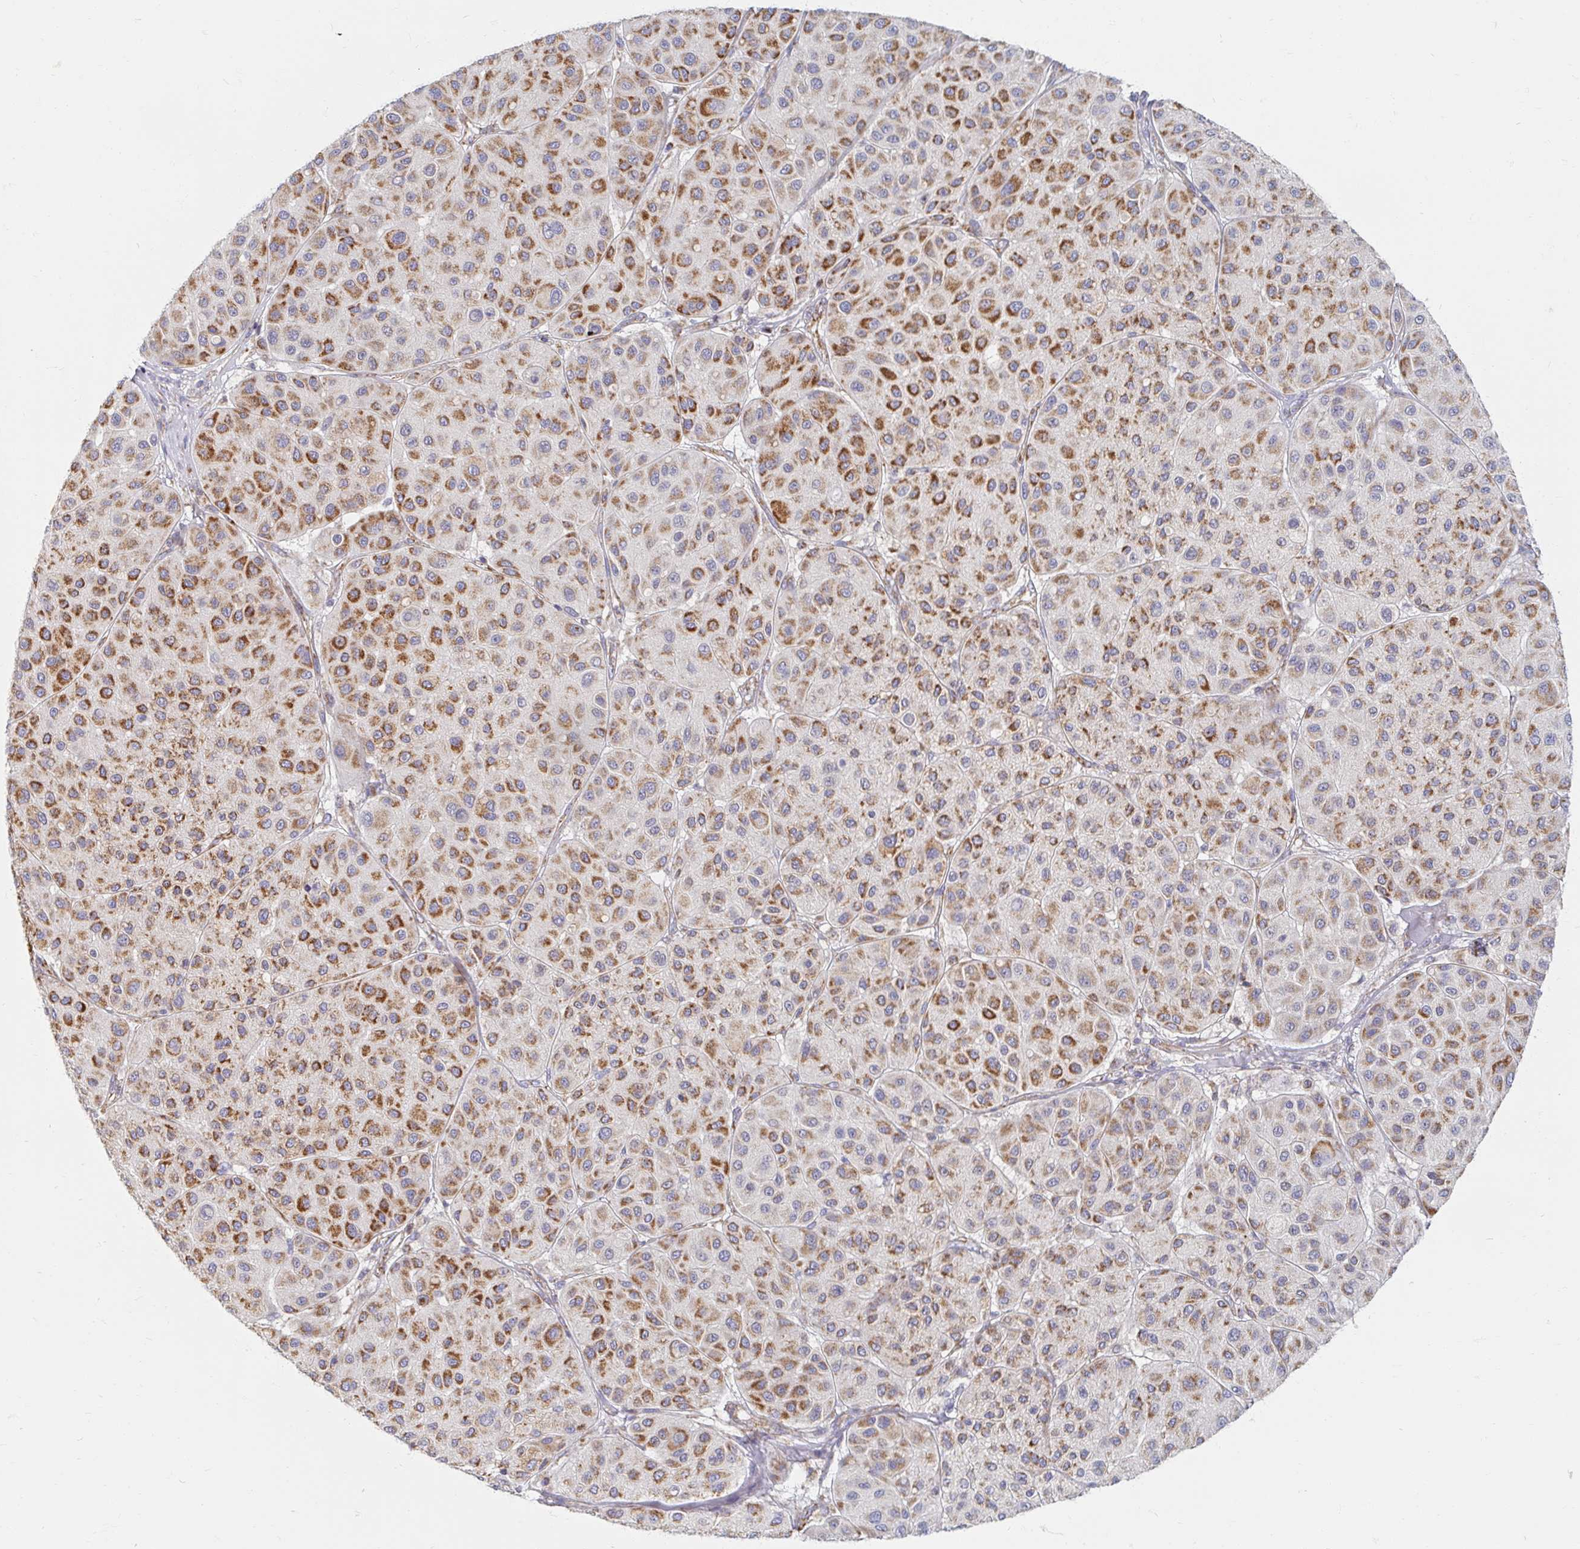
{"staining": {"intensity": "strong", "quantity": "25%-75%", "location": "cytoplasmic/membranous"}, "tissue": "melanoma", "cell_type": "Tumor cells", "image_type": "cancer", "snomed": [{"axis": "morphology", "description": "Malignant melanoma, Metastatic site"}, {"axis": "topography", "description": "Smooth muscle"}], "caption": "Immunohistochemistry (IHC) (DAB) staining of malignant melanoma (metastatic site) demonstrates strong cytoplasmic/membranous protein expression in approximately 25%-75% of tumor cells.", "gene": "MAVS", "patient": {"sex": "male", "age": 41}}